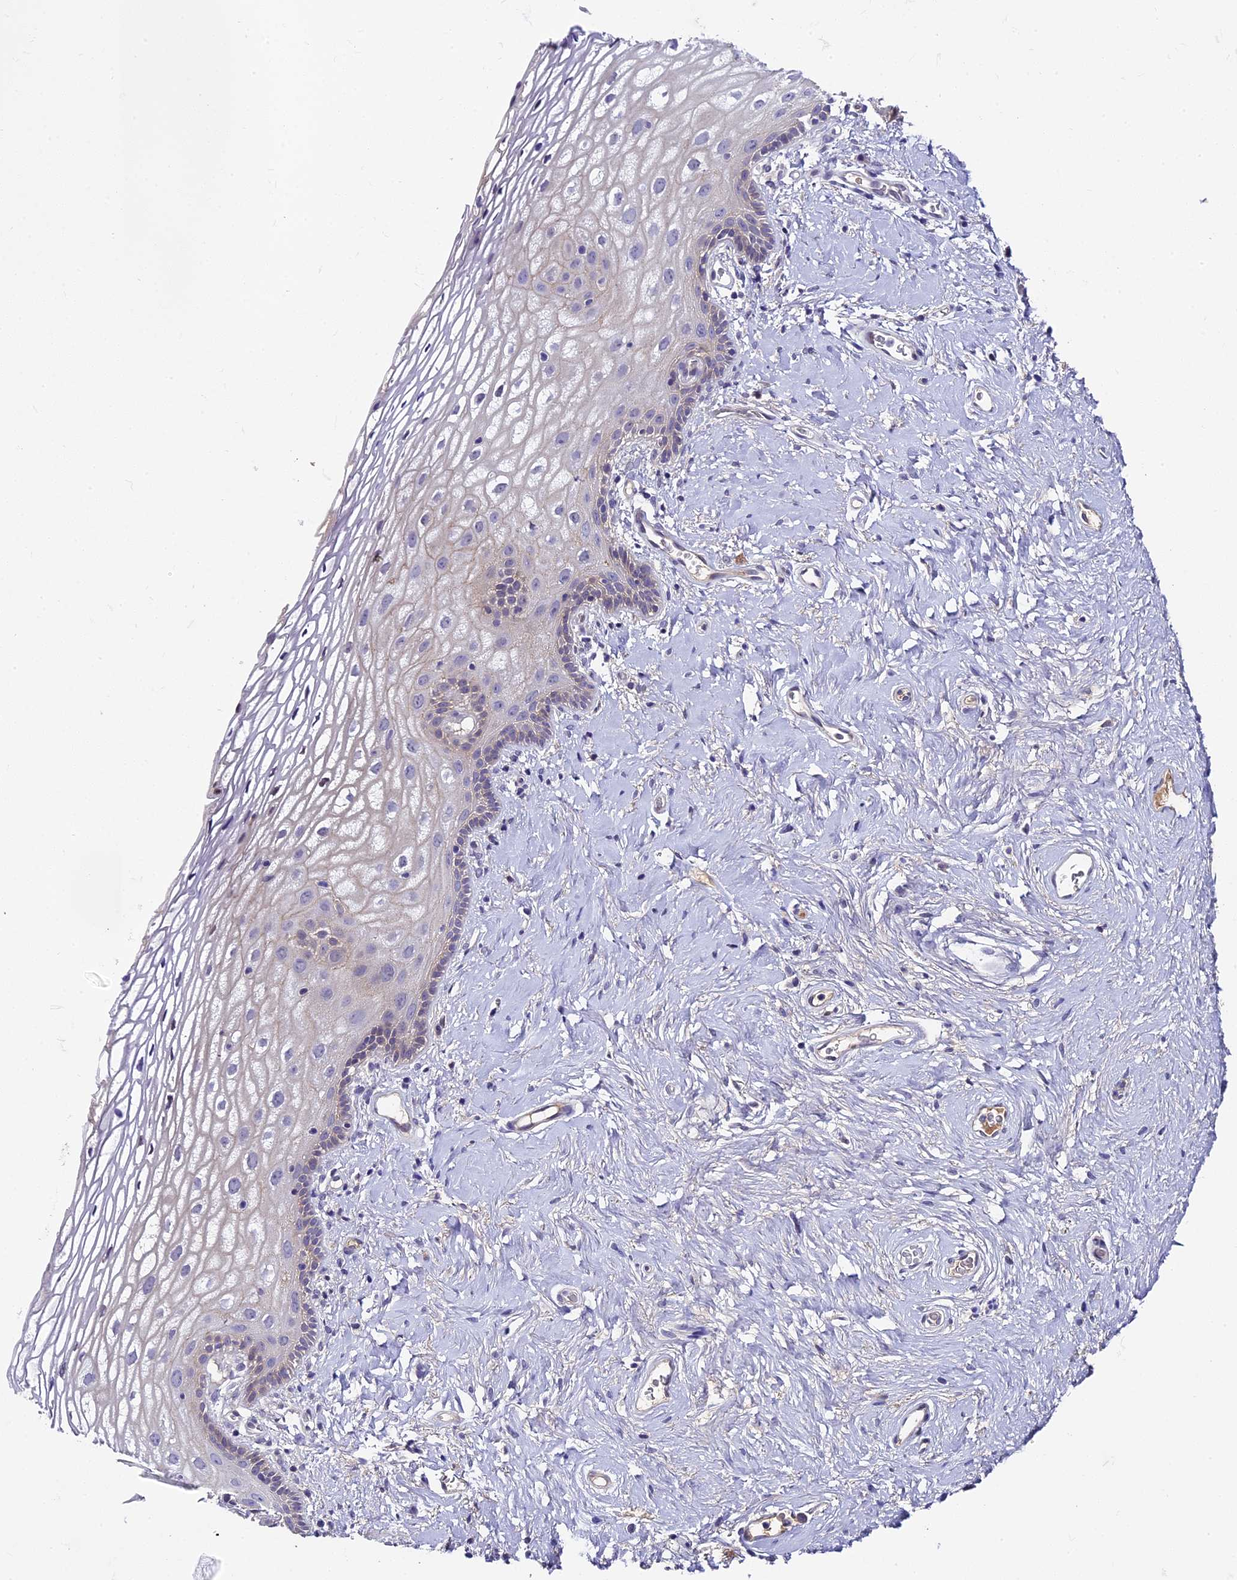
{"staining": {"intensity": "negative", "quantity": "none", "location": "none"}, "tissue": "vagina", "cell_type": "Squamous epithelial cells", "image_type": "normal", "snomed": [{"axis": "morphology", "description": "Normal tissue, NOS"}, {"axis": "morphology", "description": "Adenocarcinoma, NOS"}, {"axis": "topography", "description": "Rectum"}, {"axis": "topography", "description": "Vagina"}], "caption": "Immunohistochemistry (IHC) photomicrograph of normal vagina stained for a protein (brown), which reveals no expression in squamous epithelial cells. (DAB (3,3'-diaminobenzidine) IHC, high magnification).", "gene": "ENKD1", "patient": {"sex": "female", "age": 71}}